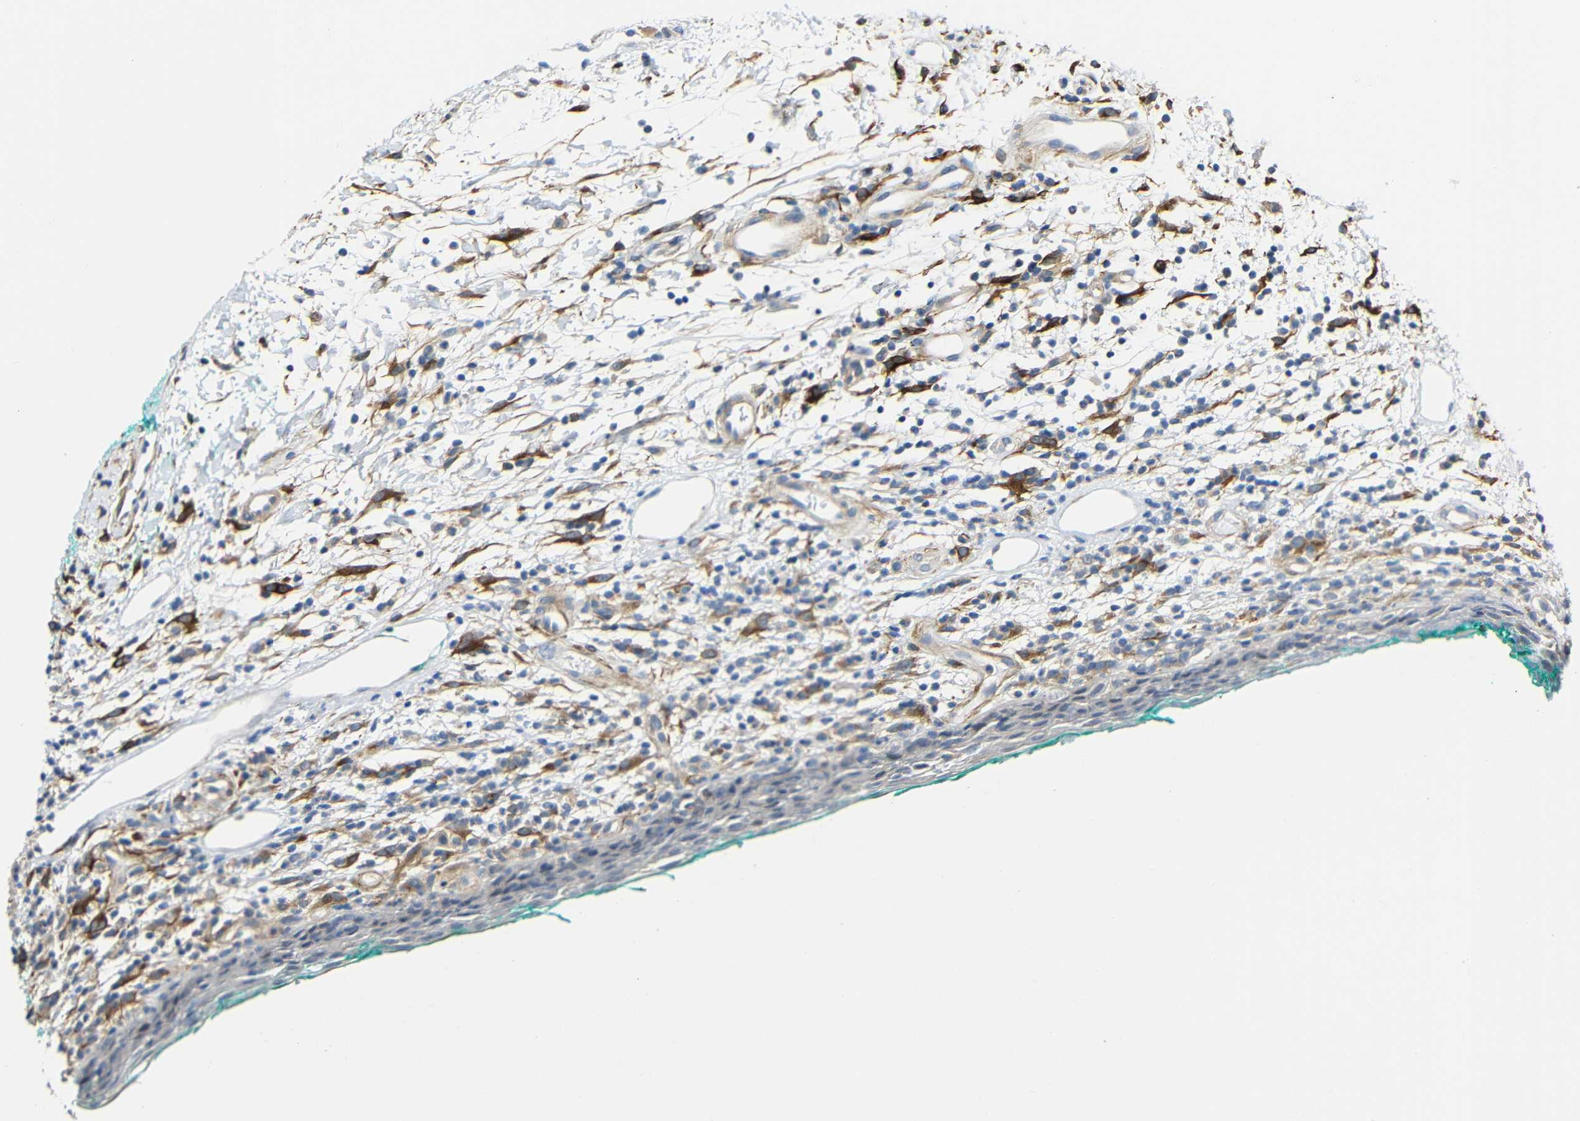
{"staining": {"intensity": "negative", "quantity": "none", "location": "none"}, "tissue": "oral mucosa", "cell_type": "Squamous epithelial cells", "image_type": "normal", "snomed": [{"axis": "morphology", "description": "Normal tissue, NOS"}, {"axis": "topography", "description": "Skeletal muscle"}, {"axis": "topography", "description": "Oral tissue"}, {"axis": "topography", "description": "Peripheral nerve tissue"}], "caption": "Histopathology image shows no significant protein staining in squamous epithelial cells of unremarkable oral mucosa.", "gene": "DCLK1", "patient": {"sex": "female", "age": 84}}